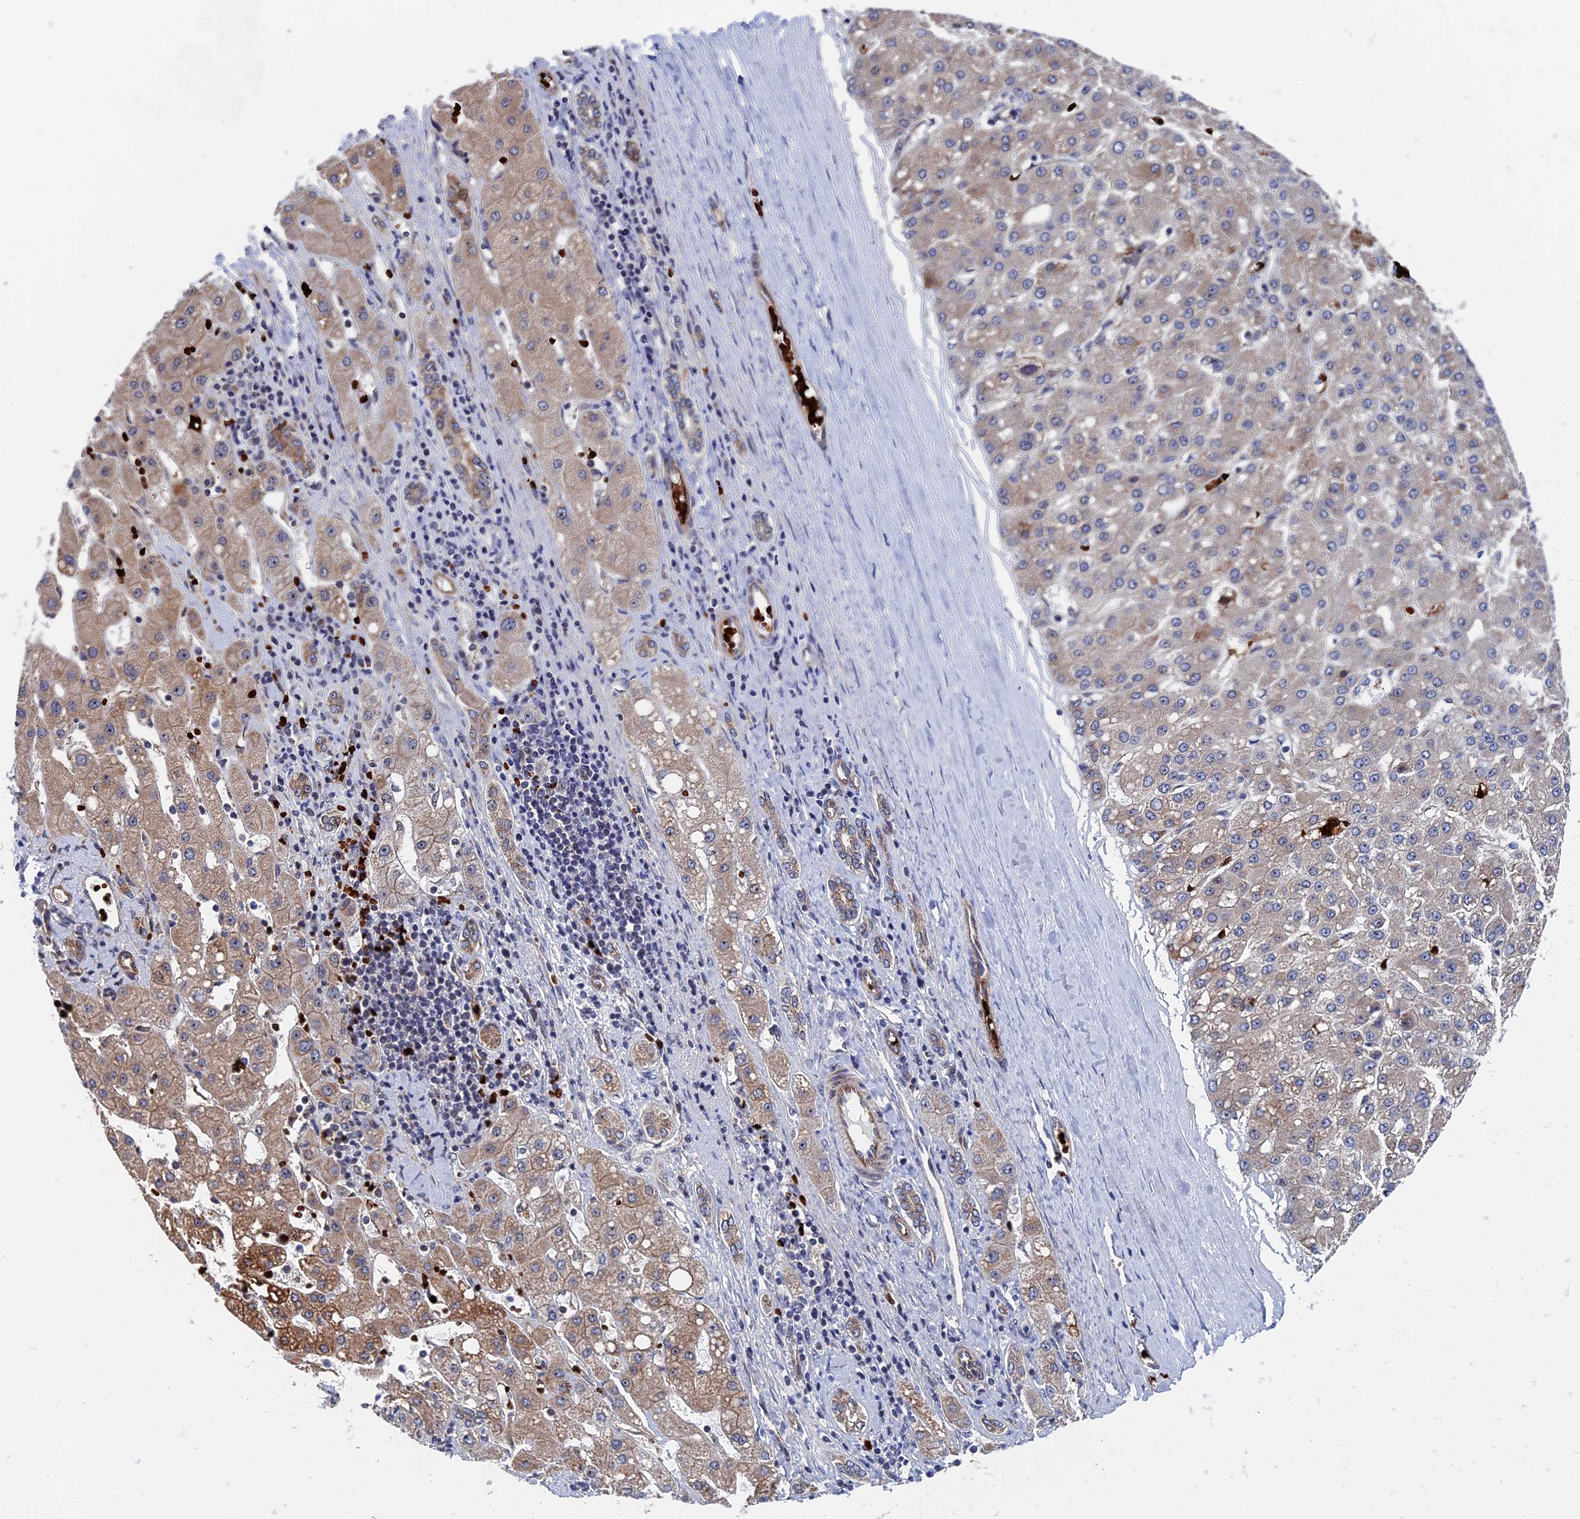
{"staining": {"intensity": "weak", "quantity": "25%-75%", "location": "cytoplasmic/membranous"}, "tissue": "liver cancer", "cell_type": "Tumor cells", "image_type": "cancer", "snomed": [{"axis": "morphology", "description": "Carcinoma, Hepatocellular, NOS"}, {"axis": "topography", "description": "Liver"}], "caption": "IHC photomicrograph of neoplastic tissue: liver hepatocellular carcinoma stained using immunohistochemistry demonstrates low levels of weak protein expression localized specifically in the cytoplasmic/membranous of tumor cells, appearing as a cytoplasmic/membranous brown color.", "gene": "EXOSC9", "patient": {"sex": "male", "age": 67}}